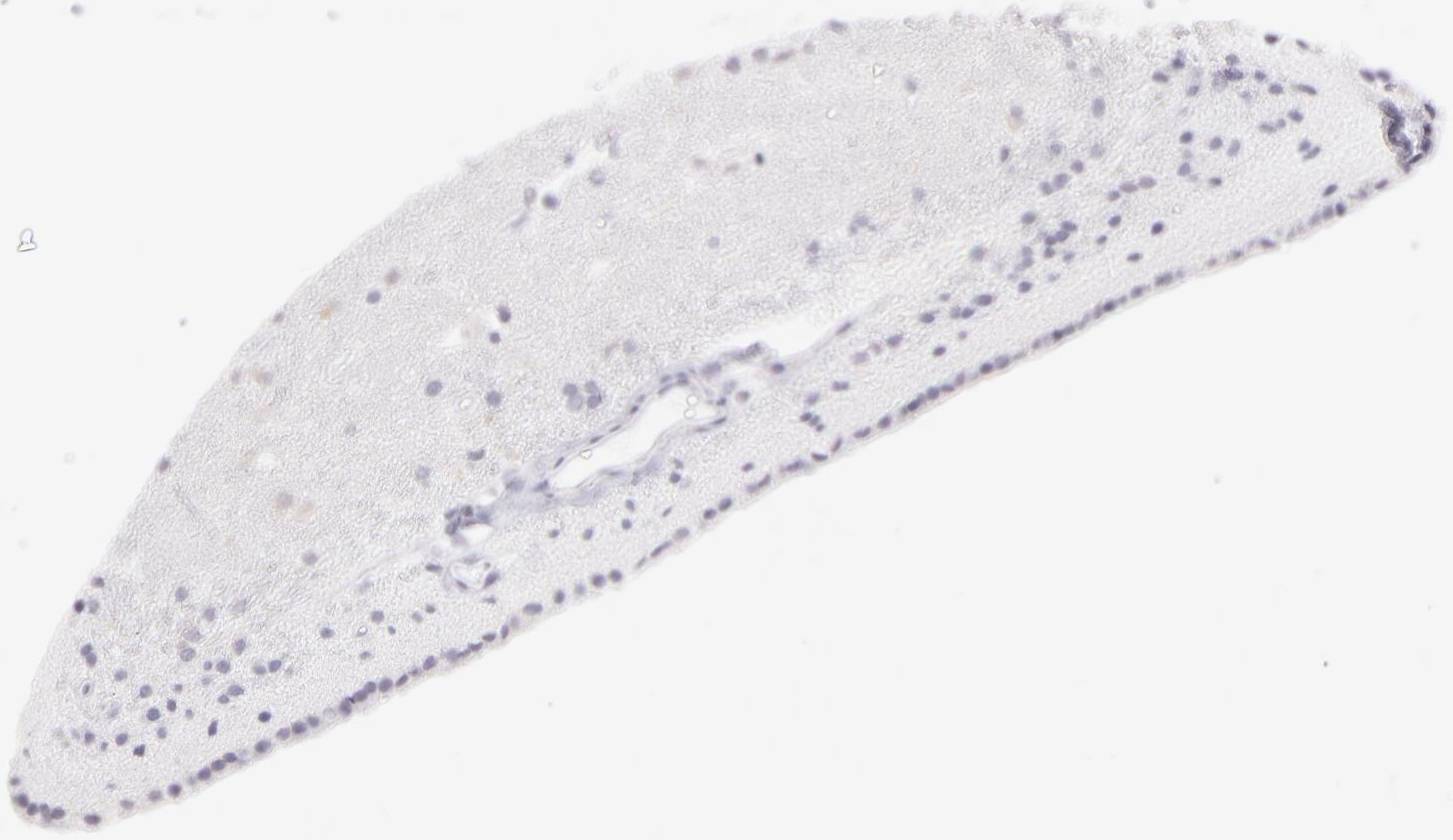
{"staining": {"intensity": "negative", "quantity": "none", "location": "none"}, "tissue": "caudate", "cell_type": "Glial cells", "image_type": "normal", "snomed": [{"axis": "morphology", "description": "Normal tissue, NOS"}, {"axis": "topography", "description": "Lateral ventricle wall"}], "caption": "DAB (3,3'-diaminobenzidine) immunohistochemical staining of unremarkable caudate exhibits no significant expression in glial cells.", "gene": "IL2RA", "patient": {"sex": "female", "age": 19}}